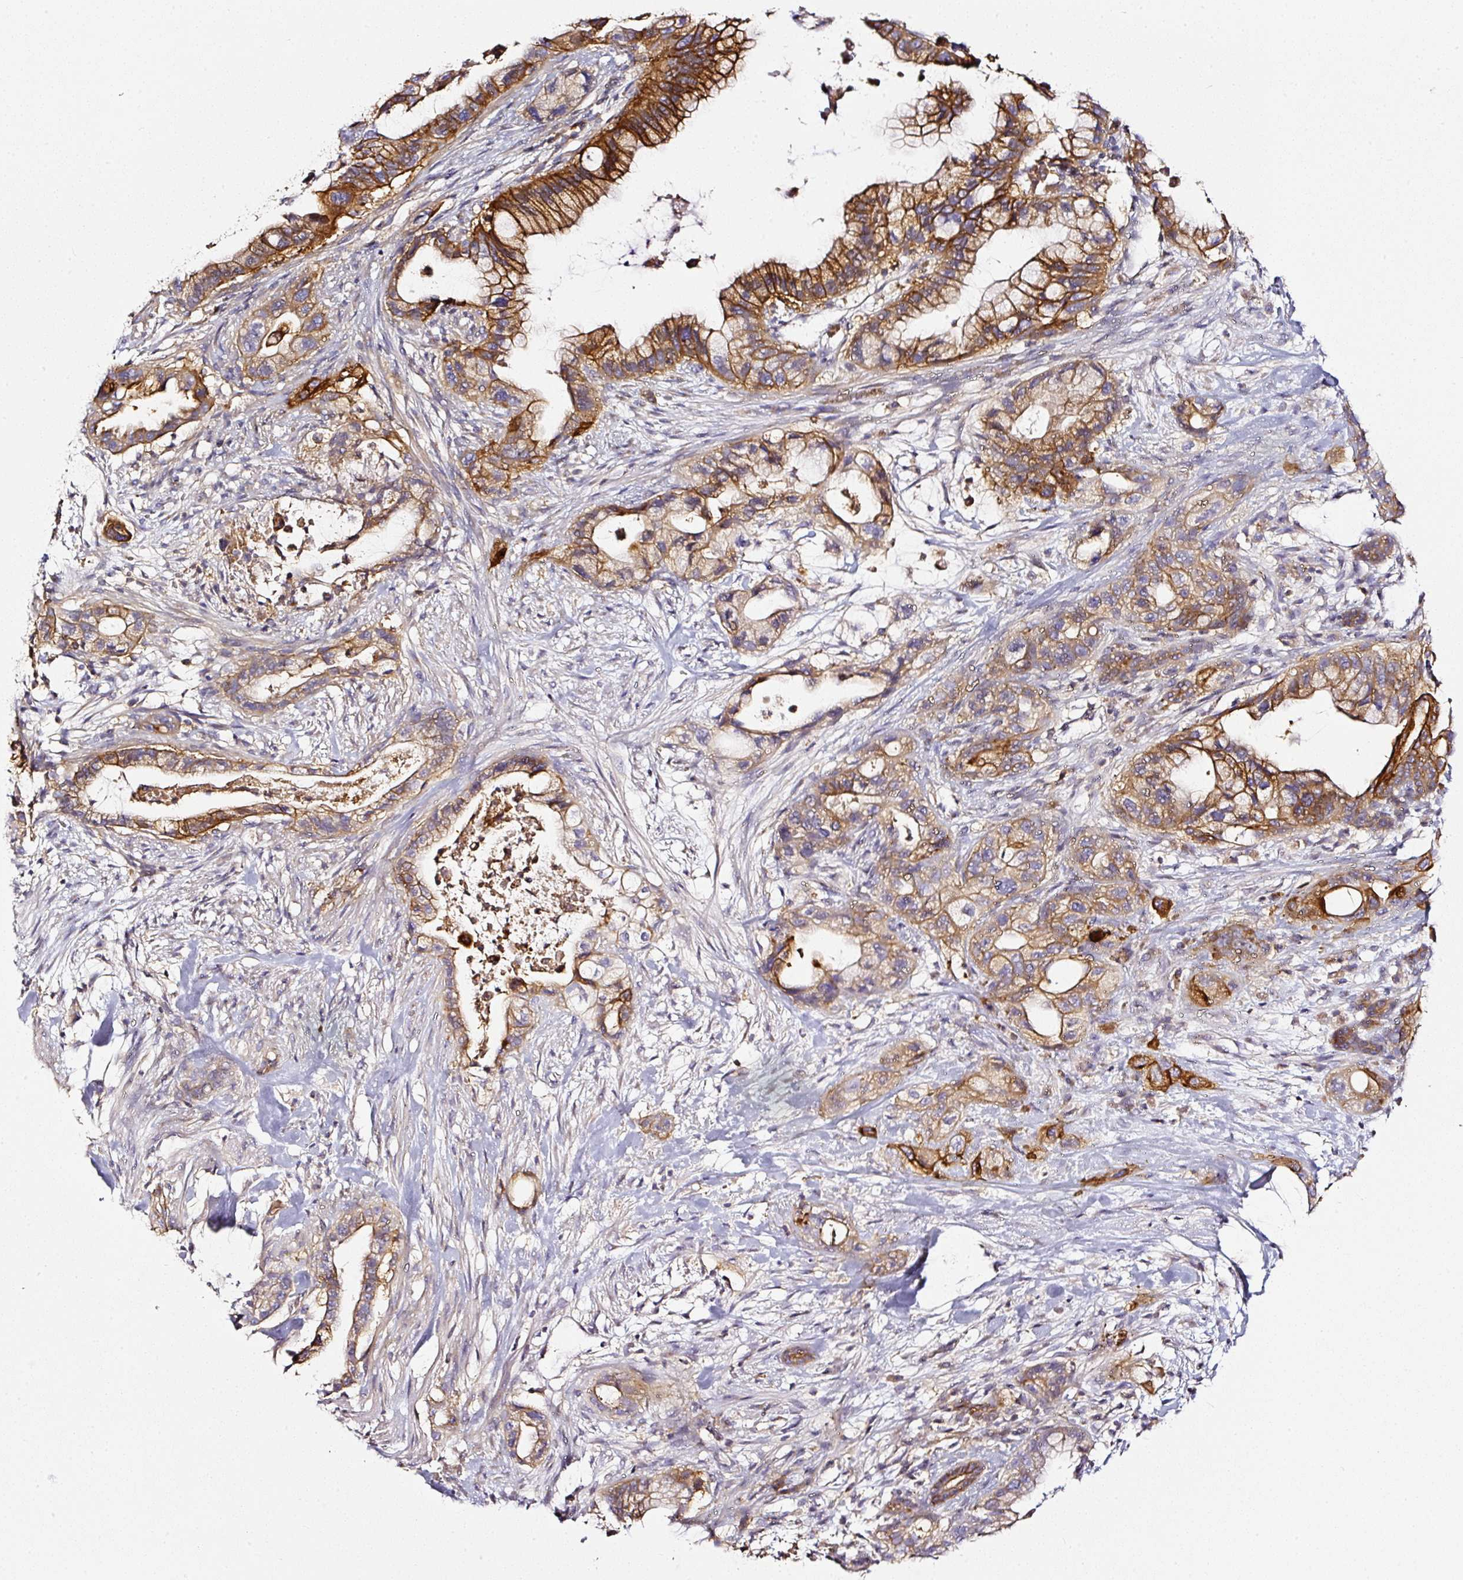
{"staining": {"intensity": "strong", "quantity": "25%-75%", "location": "cytoplasmic/membranous"}, "tissue": "pancreatic cancer", "cell_type": "Tumor cells", "image_type": "cancer", "snomed": [{"axis": "morphology", "description": "Adenocarcinoma, NOS"}, {"axis": "topography", "description": "Pancreas"}], "caption": "Pancreatic cancer tissue shows strong cytoplasmic/membranous staining in about 25%-75% of tumor cells", "gene": "CD47", "patient": {"sex": "male", "age": 44}}